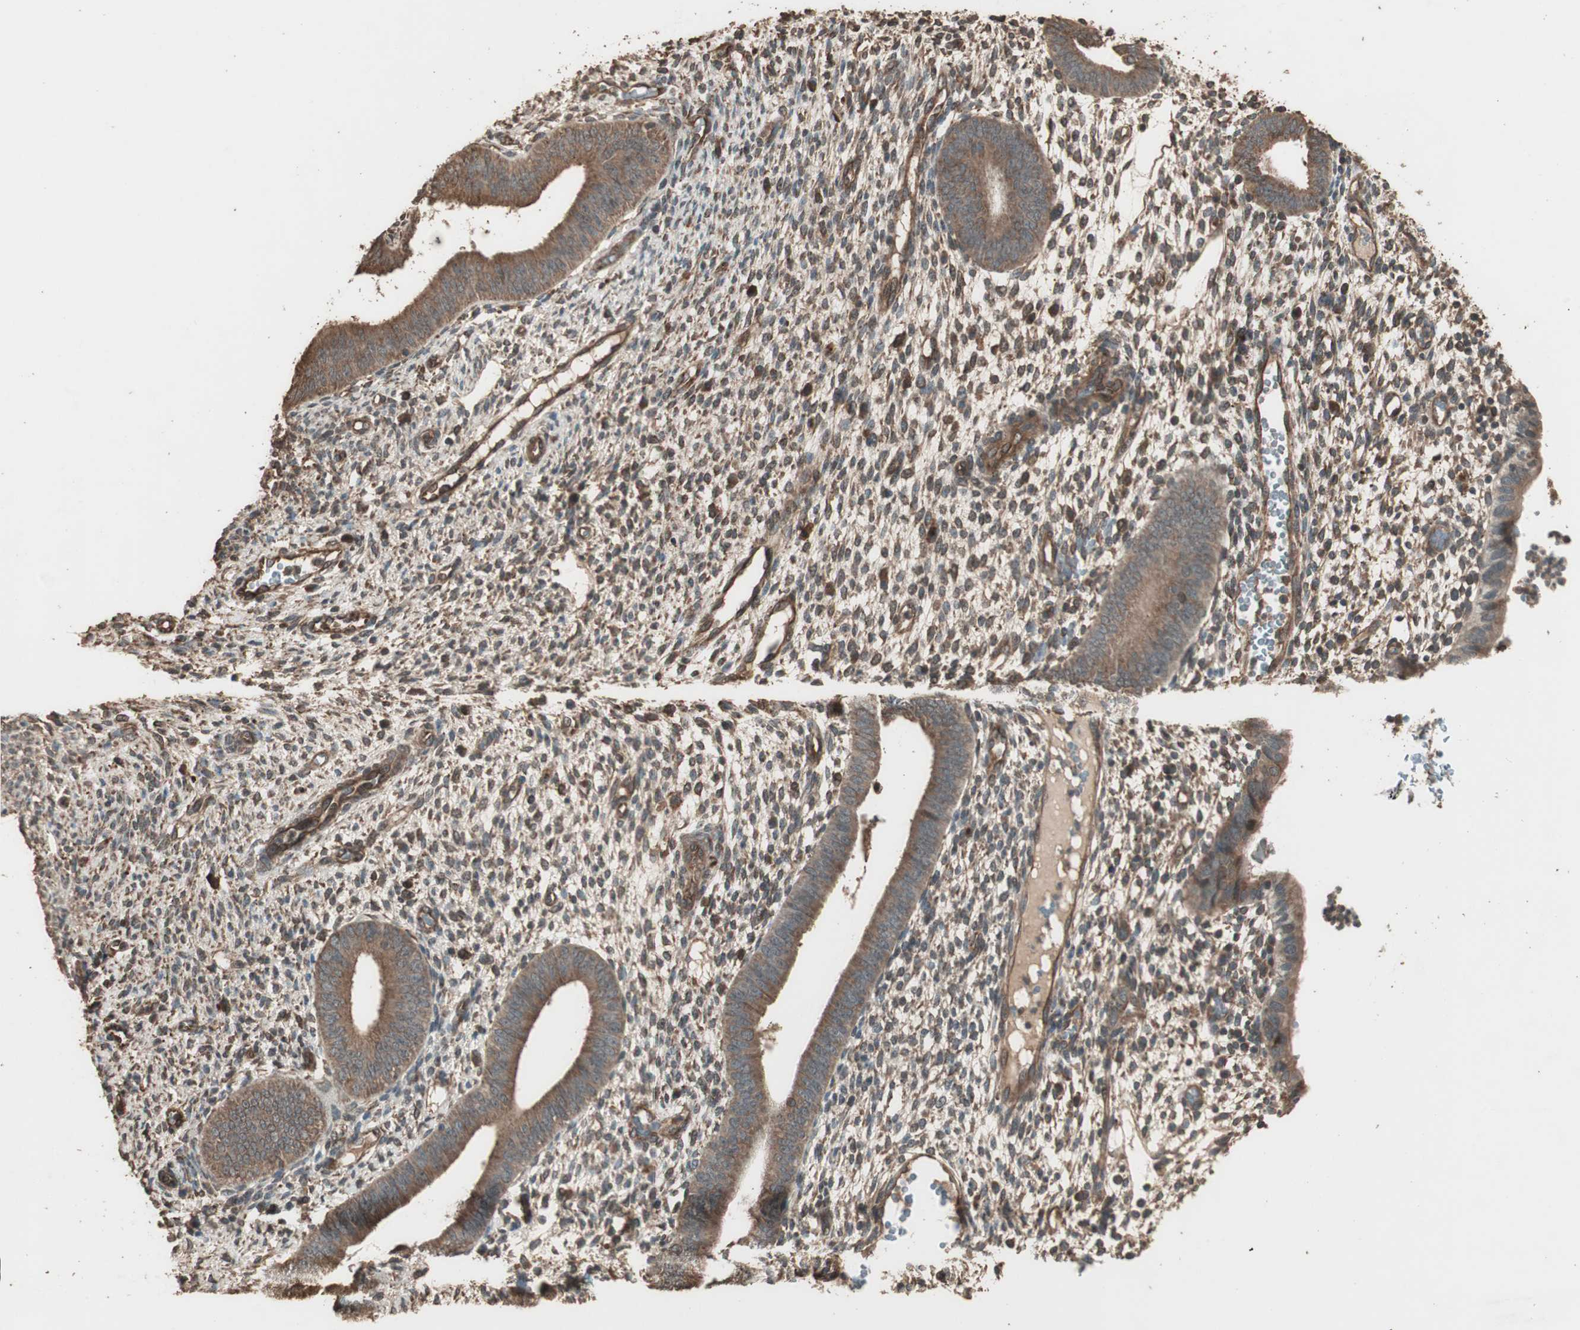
{"staining": {"intensity": "moderate", "quantity": "<25%", "location": "cytoplasmic/membranous"}, "tissue": "endometrium", "cell_type": "Cells in endometrial stroma", "image_type": "normal", "snomed": [{"axis": "morphology", "description": "Normal tissue, NOS"}, {"axis": "topography", "description": "Endometrium"}], "caption": "Cells in endometrial stroma display moderate cytoplasmic/membranous expression in approximately <25% of cells in benign endometrium.", "gene": "CCN4", "patient": {"sex": "female", "age": 35}}